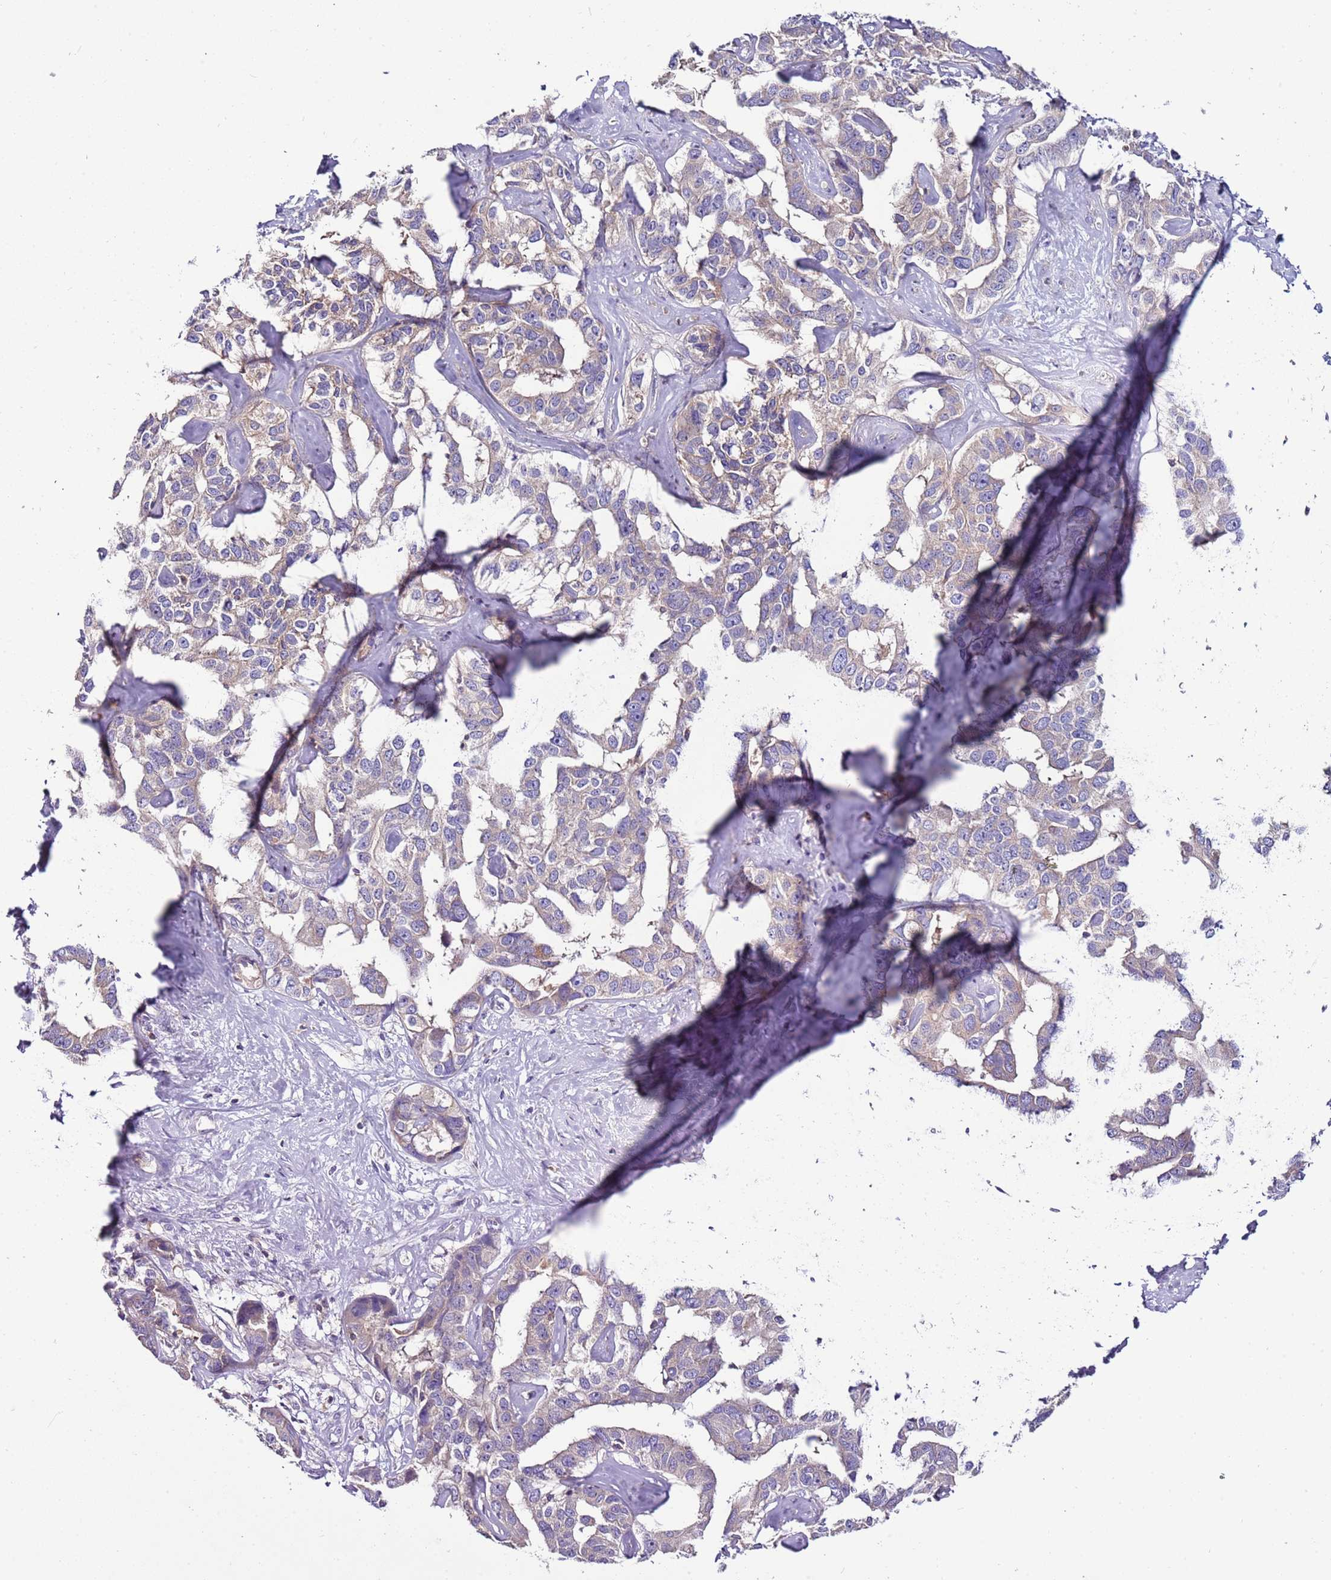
{"staining": {"intensity": "weak", "quantity": "25%-75%", "location": "cytoplasmic/membranous"}, "tissue": "liver cancer", "cell_type": "Tumor cells", "image_type": "cancer", "snomed": [{"axis": "morphology", "description": "Cholangiocarcinoma"}, {"axis": "topography", "description": "Liver"}], "caption": "Protein analysis of liver cancer (cholangiocarcinoma) tissue demonstrates weak cytoplasmic/membranous staining in approximately 25%-75% of tumor cells.", "gene": "IGIP", "patient": {"sex": "male", "age": 59}}